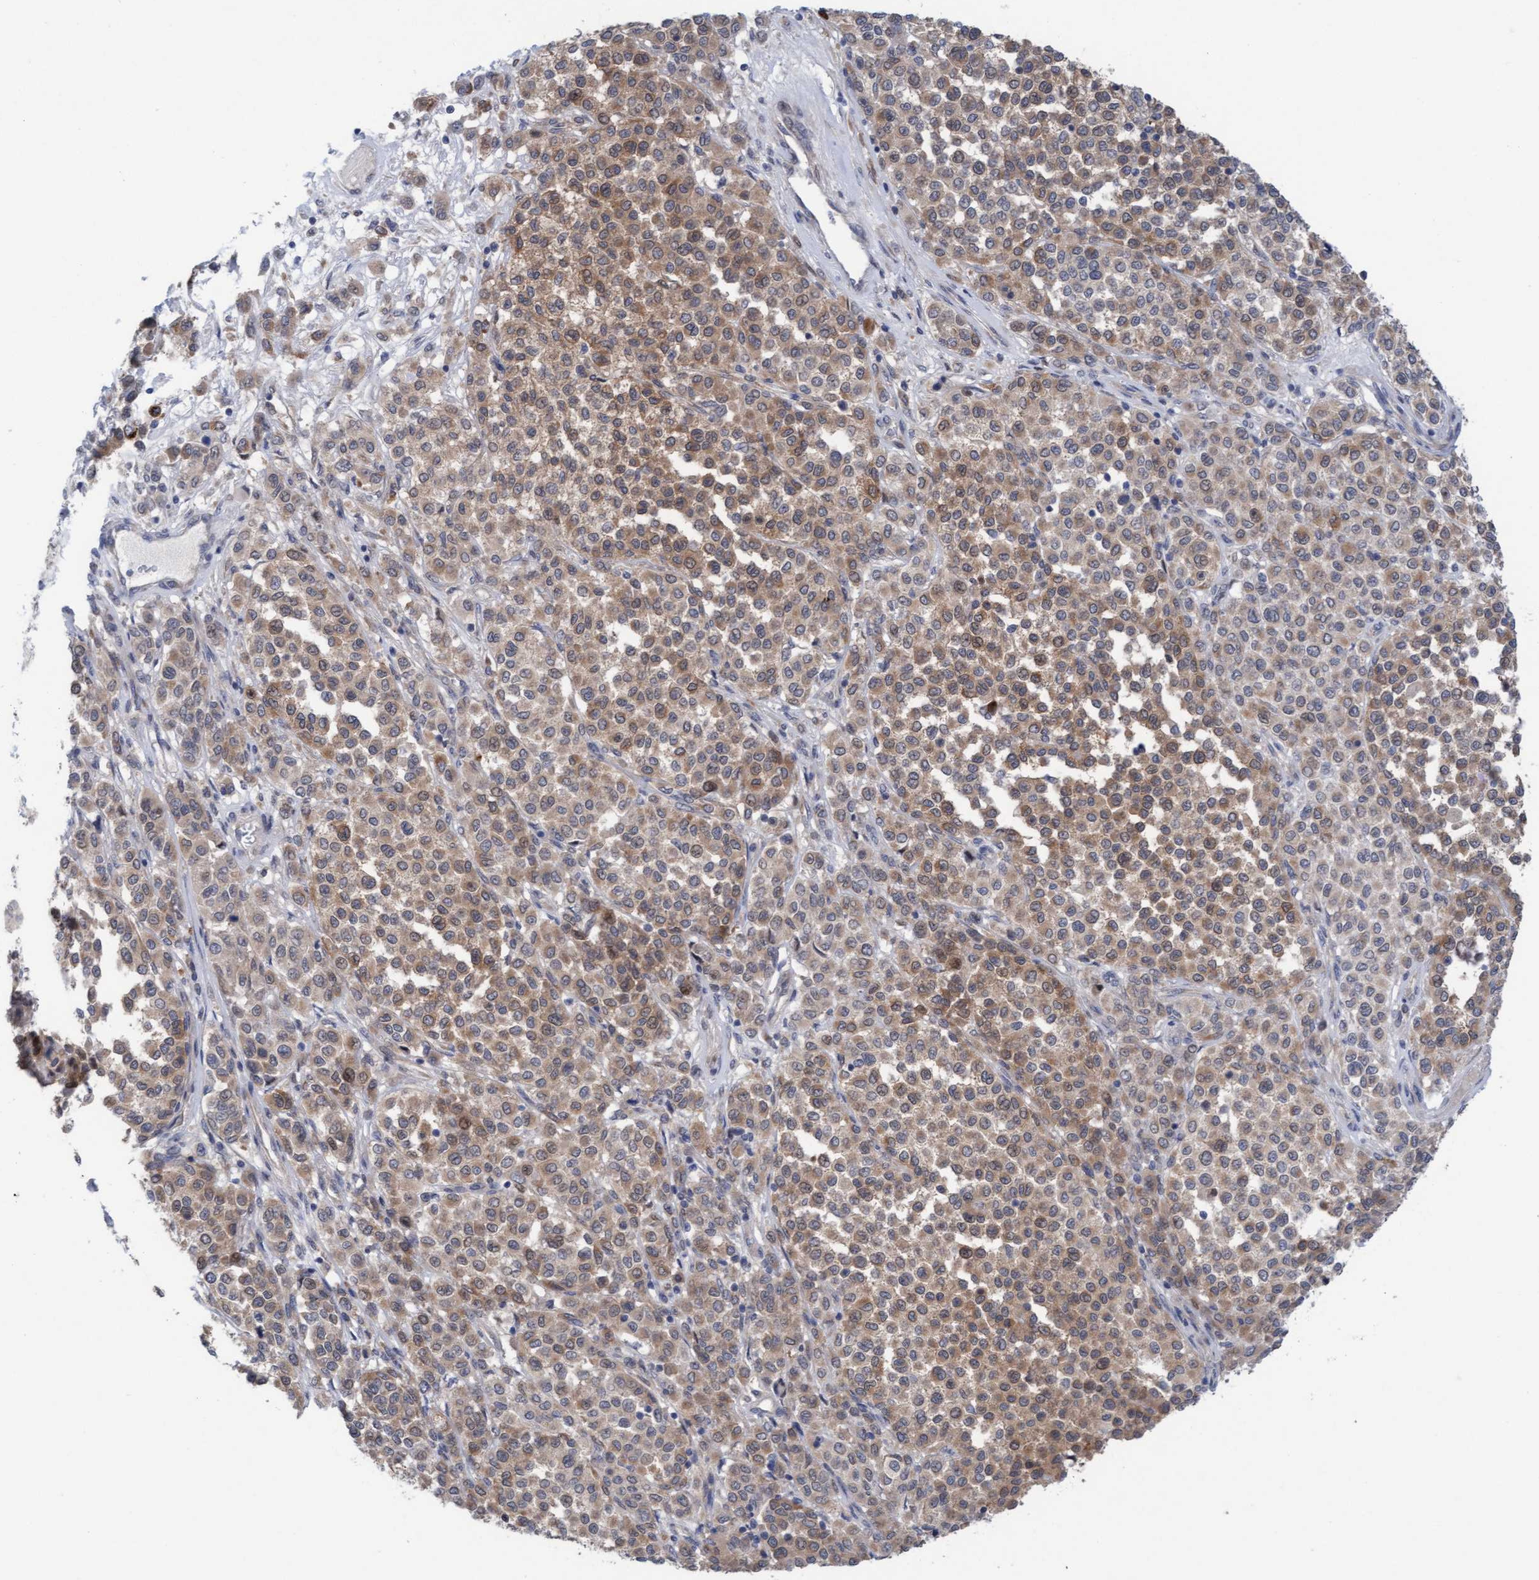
{"staining": {"intensity": "moderate", "quantity": ">75%", "location": "cytoplasmic/membranous"}, "tissue": "melanoma", "cell_type": "Tumor cells", "image_type": "cancer", "snomed": [{"axis": "morphology", "description": "Malignant melanoma, Metastatic site"}, {"axis": "topography", "description": "Pancreas"}], "caption": "Immunohistochemical staining of melanoma displays medium levels of moderate cytoplasmic/membranous protein expression in about >75% of tumor cells.", "gene": "PLCD1", "patient": {"sex": "female", "age": 30}}